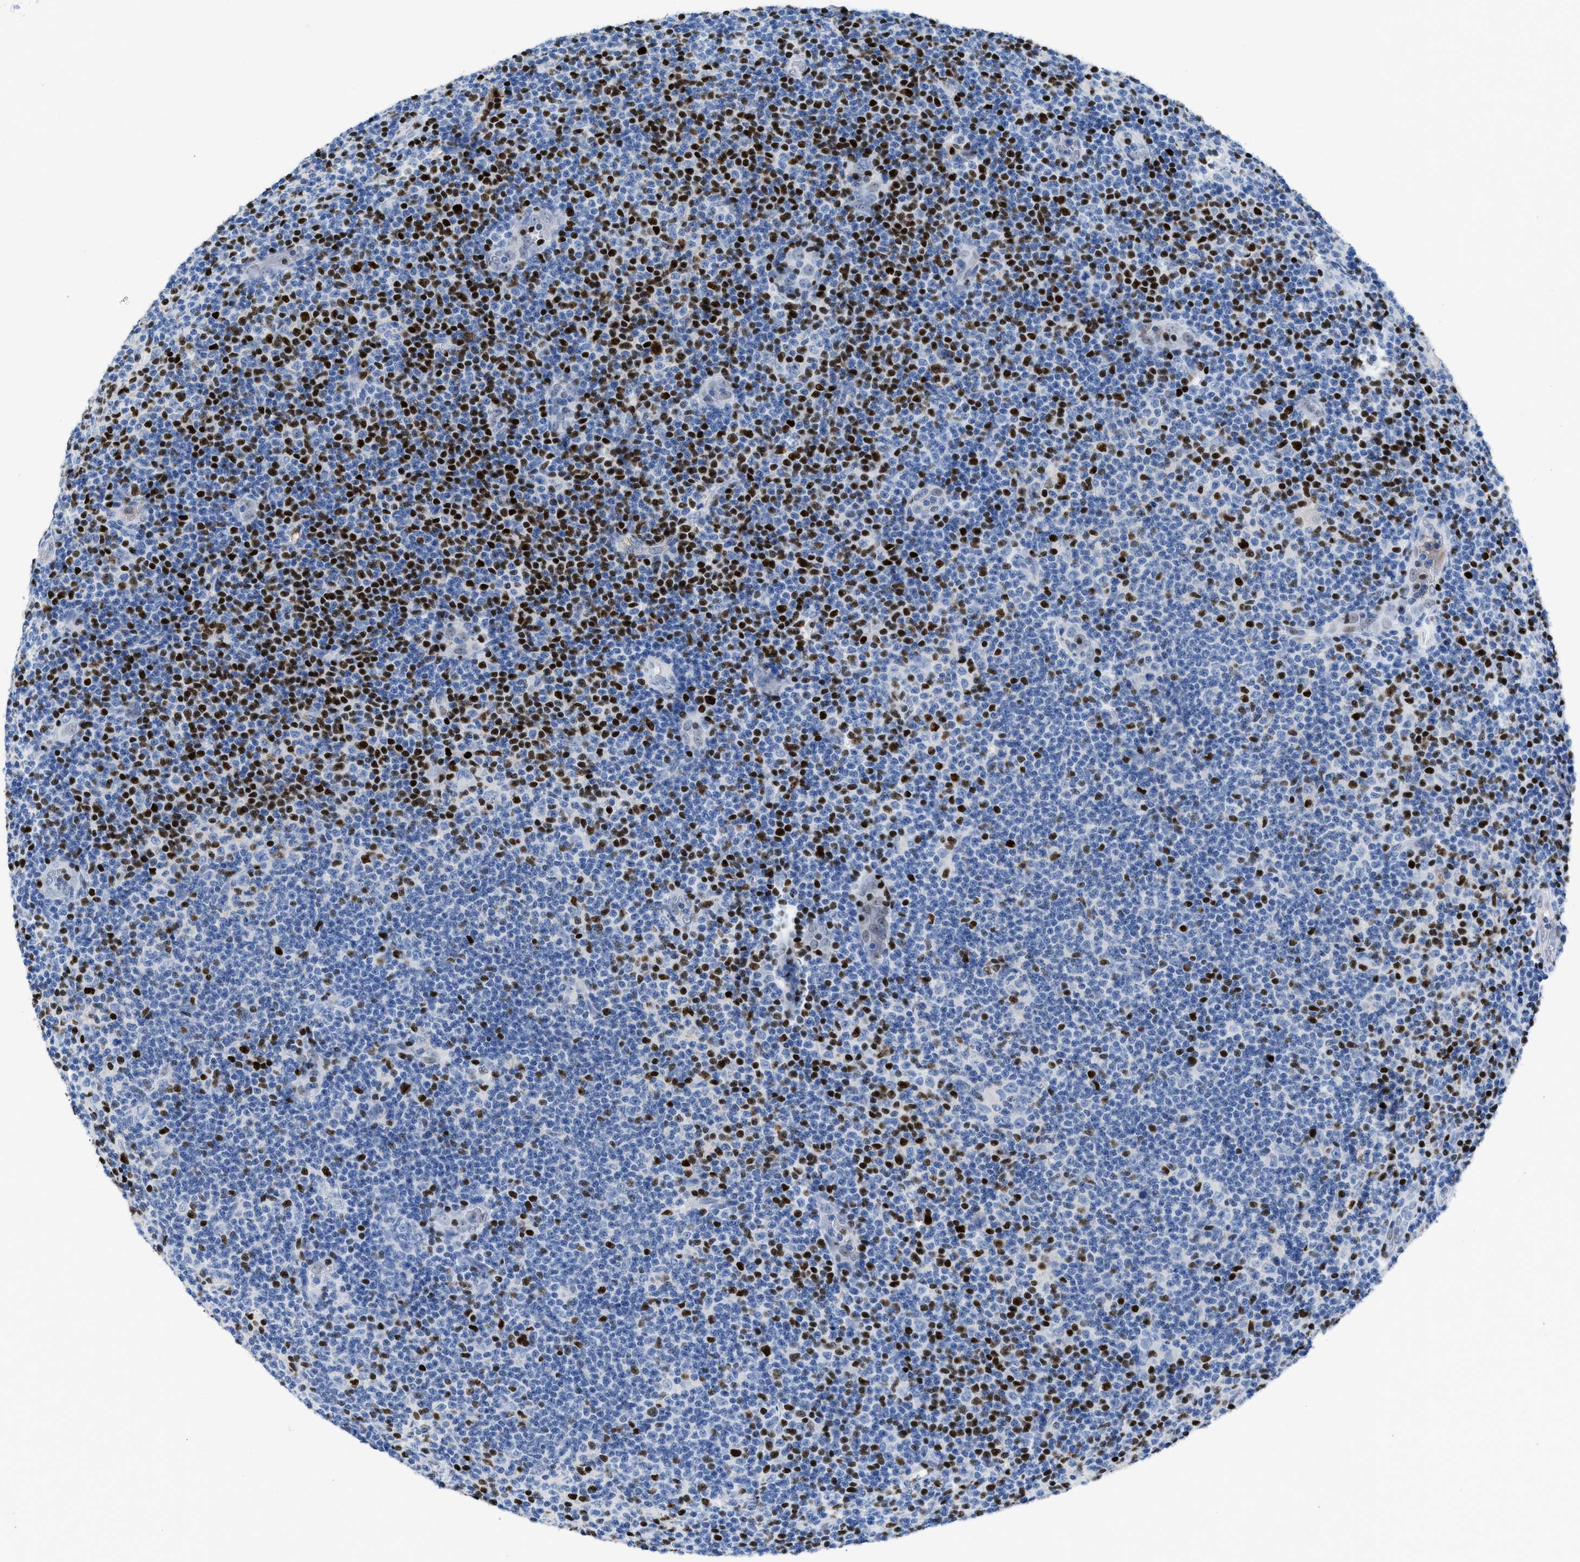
{"staining": {"intensity": "negative", "quantity": "none", "location": "none"}, "tissue": "lymphoma", "cell_type": "Tumor cells", "image_type": "cancer", "snomed": [{"axis": "morphology", "description": "Malignant lymphoma, non-Hodgkin's type, Low grade"}, {"axis": "topography", "description": "Lymph node"}], "caption": "This is an immunohistochemistry (IHC) photomicrograph of lymphoma. There is no positivity in tumor cells.", "gene": "LEF1", "patient": {"sex": "male", "age": 83}}